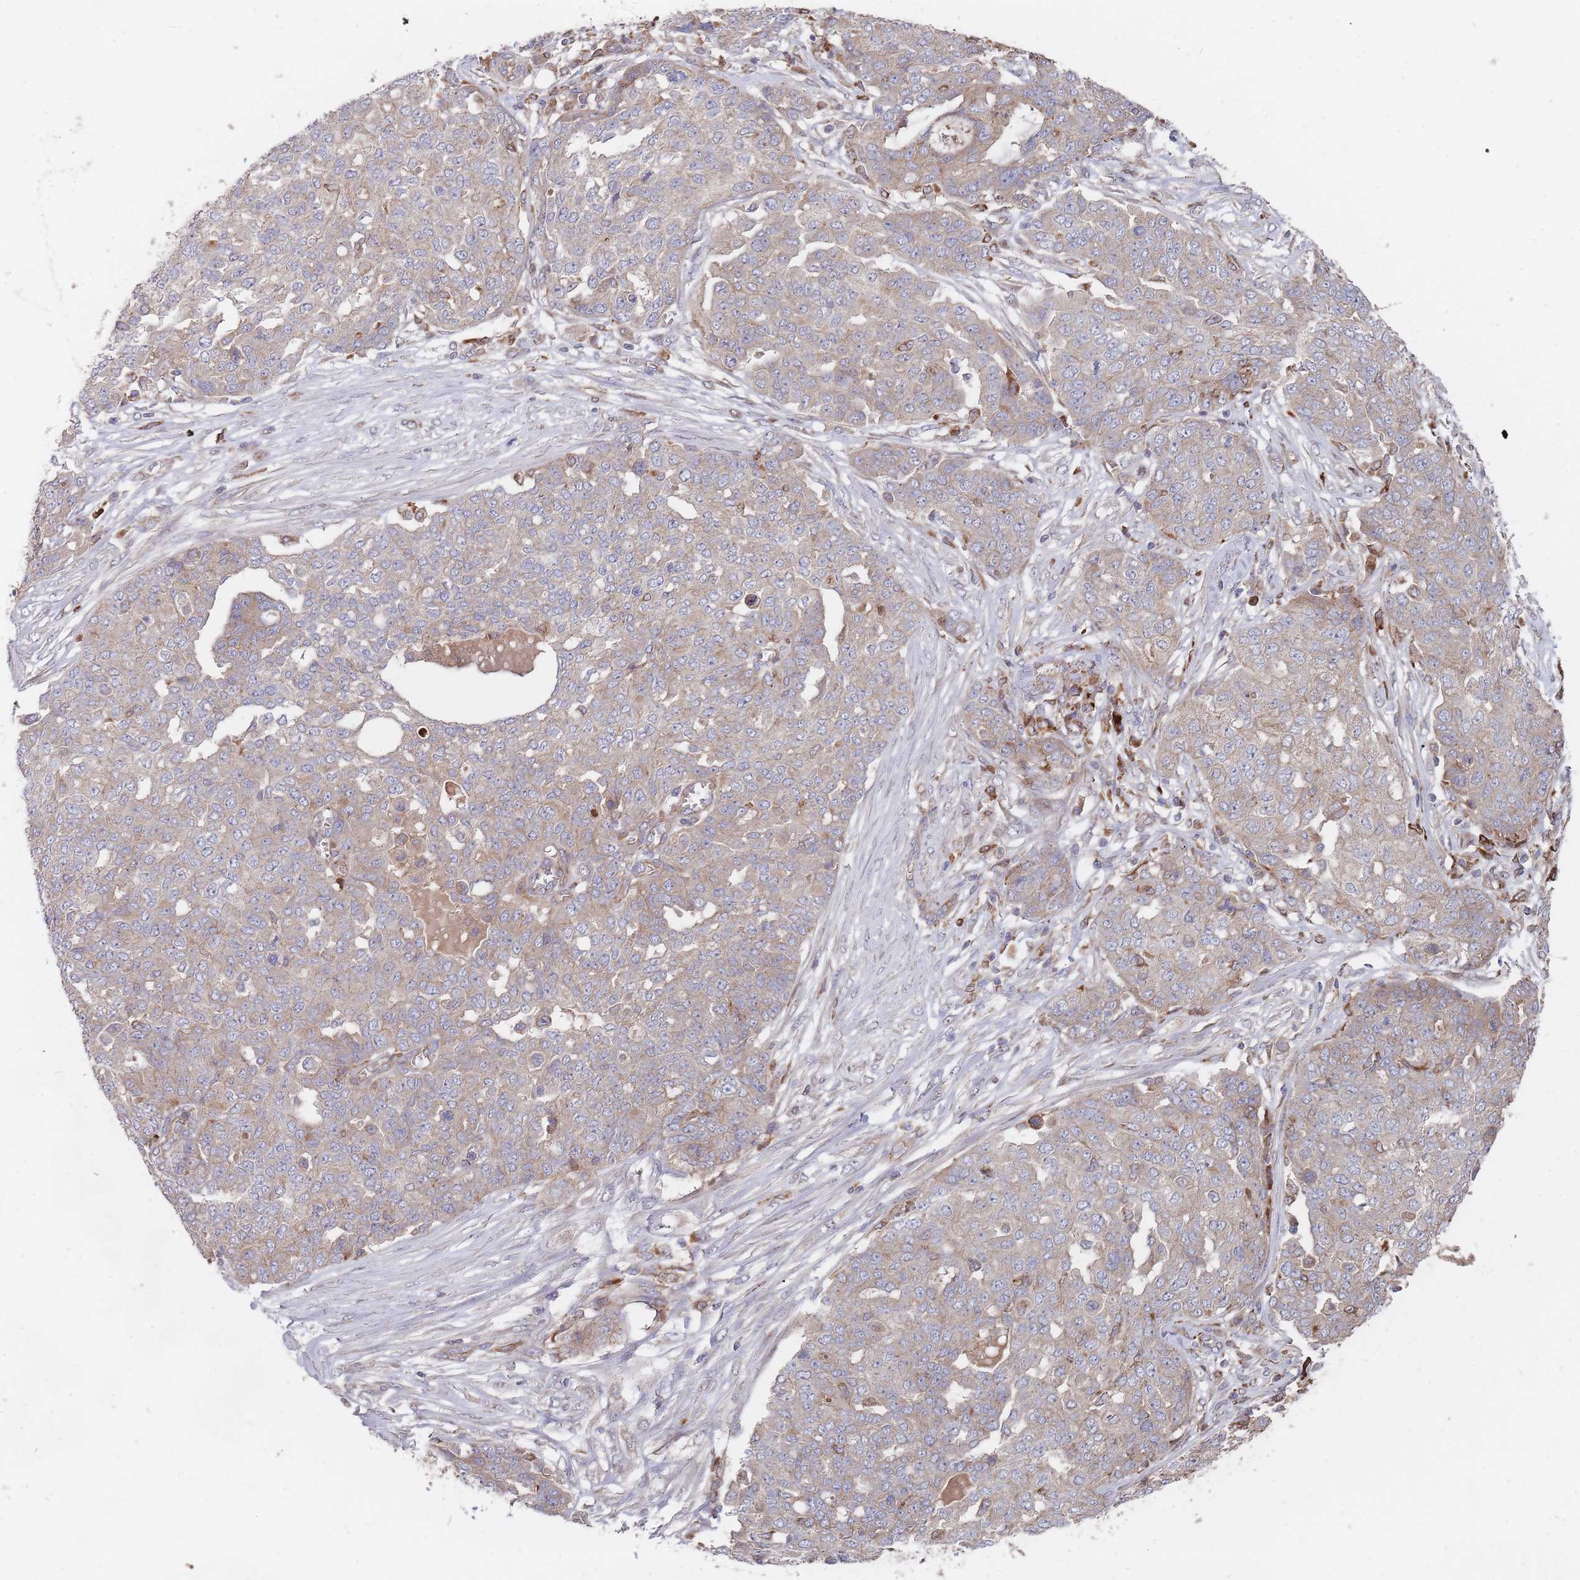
{"staining": {"intensity": "weak", "quantity": "25%-75%", "location": "cytoplasmic/membranous"}, "tissue": "ovarian cancer", "cell_type": "Tumor cells", "image_type": "cancer", "snomed": [{"axis": "morphology", "description": "Cystadenocarcinoma, serous, NOS"}, {"axis": "topography", "description": "Soft tissue"}, {"axis": "topography", "description": "Ovary"}], "caption": "Ovarian cancer (serous cystadenocarcinoma) tissue shows weak cytoplasmic/membranous expression in approximately 25%-75% of tumor cells The staining is performed using DAB (3,3'-diaminobenzidine) brown chromogen to label protein expression. The nuclei are counter-stained blue using hematoxylin.", "gene": "THSD7B", "patient": {"sex": "female", "age": 57}}